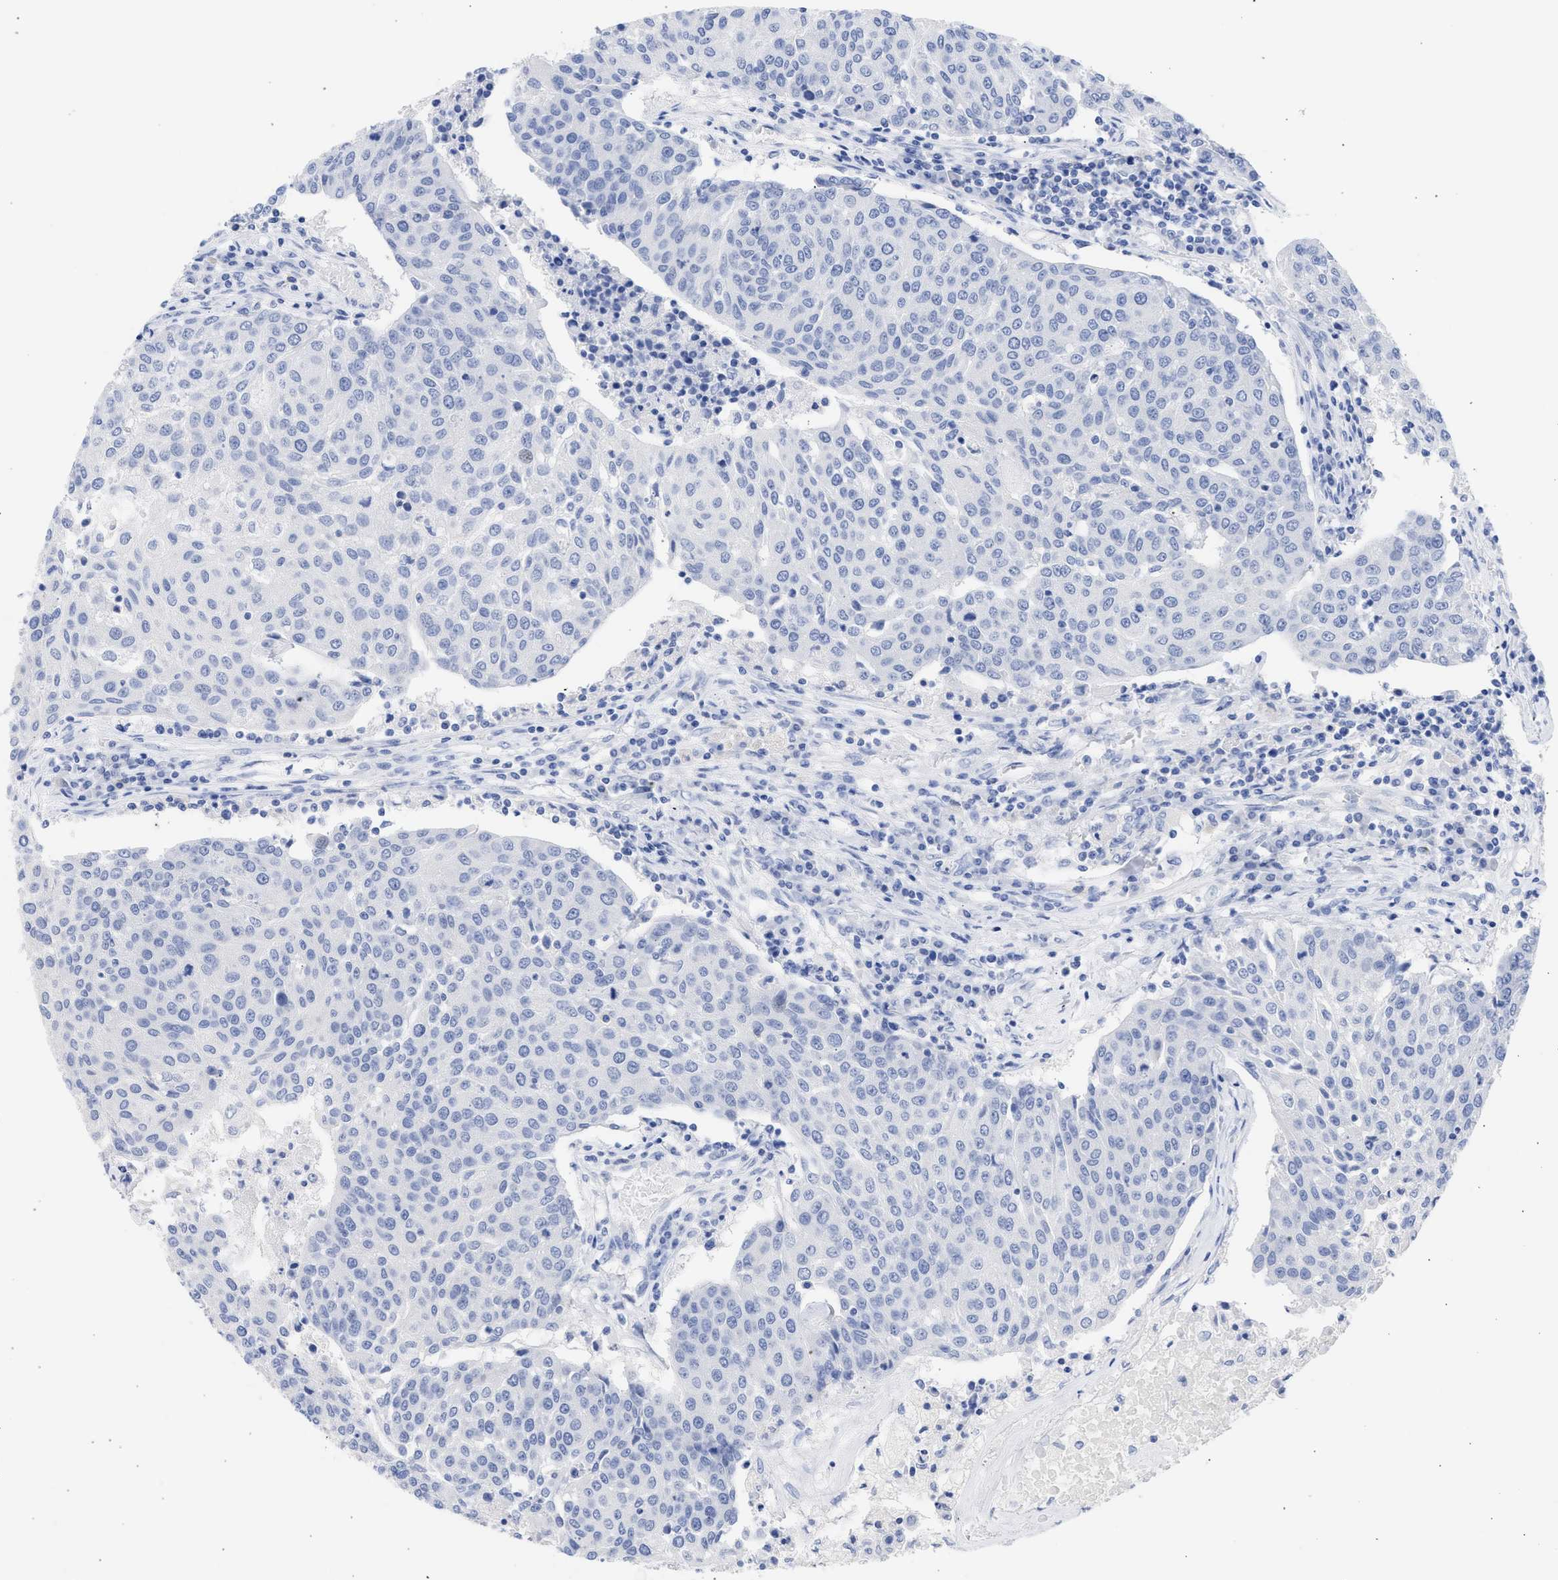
{"staining": {"intensity": "negative", "quantity": "none", "location": "none"}, "tissue": "urothelial cancer", "cell_type": "Tumor cells", "image_type": "cancer", "snomed": [{"axis": "morphology", "description": "Urothelial carcinoma, High grade"}, {"axis": "topography", "description": "Urinary bladder"}], "caption": "This is a image of IHC staining of high-grade urothelial carcinoma, which shows no staining in tumor cells.", "gene": "NCAM1", "patient": {"sex": "female", "age": 85}}